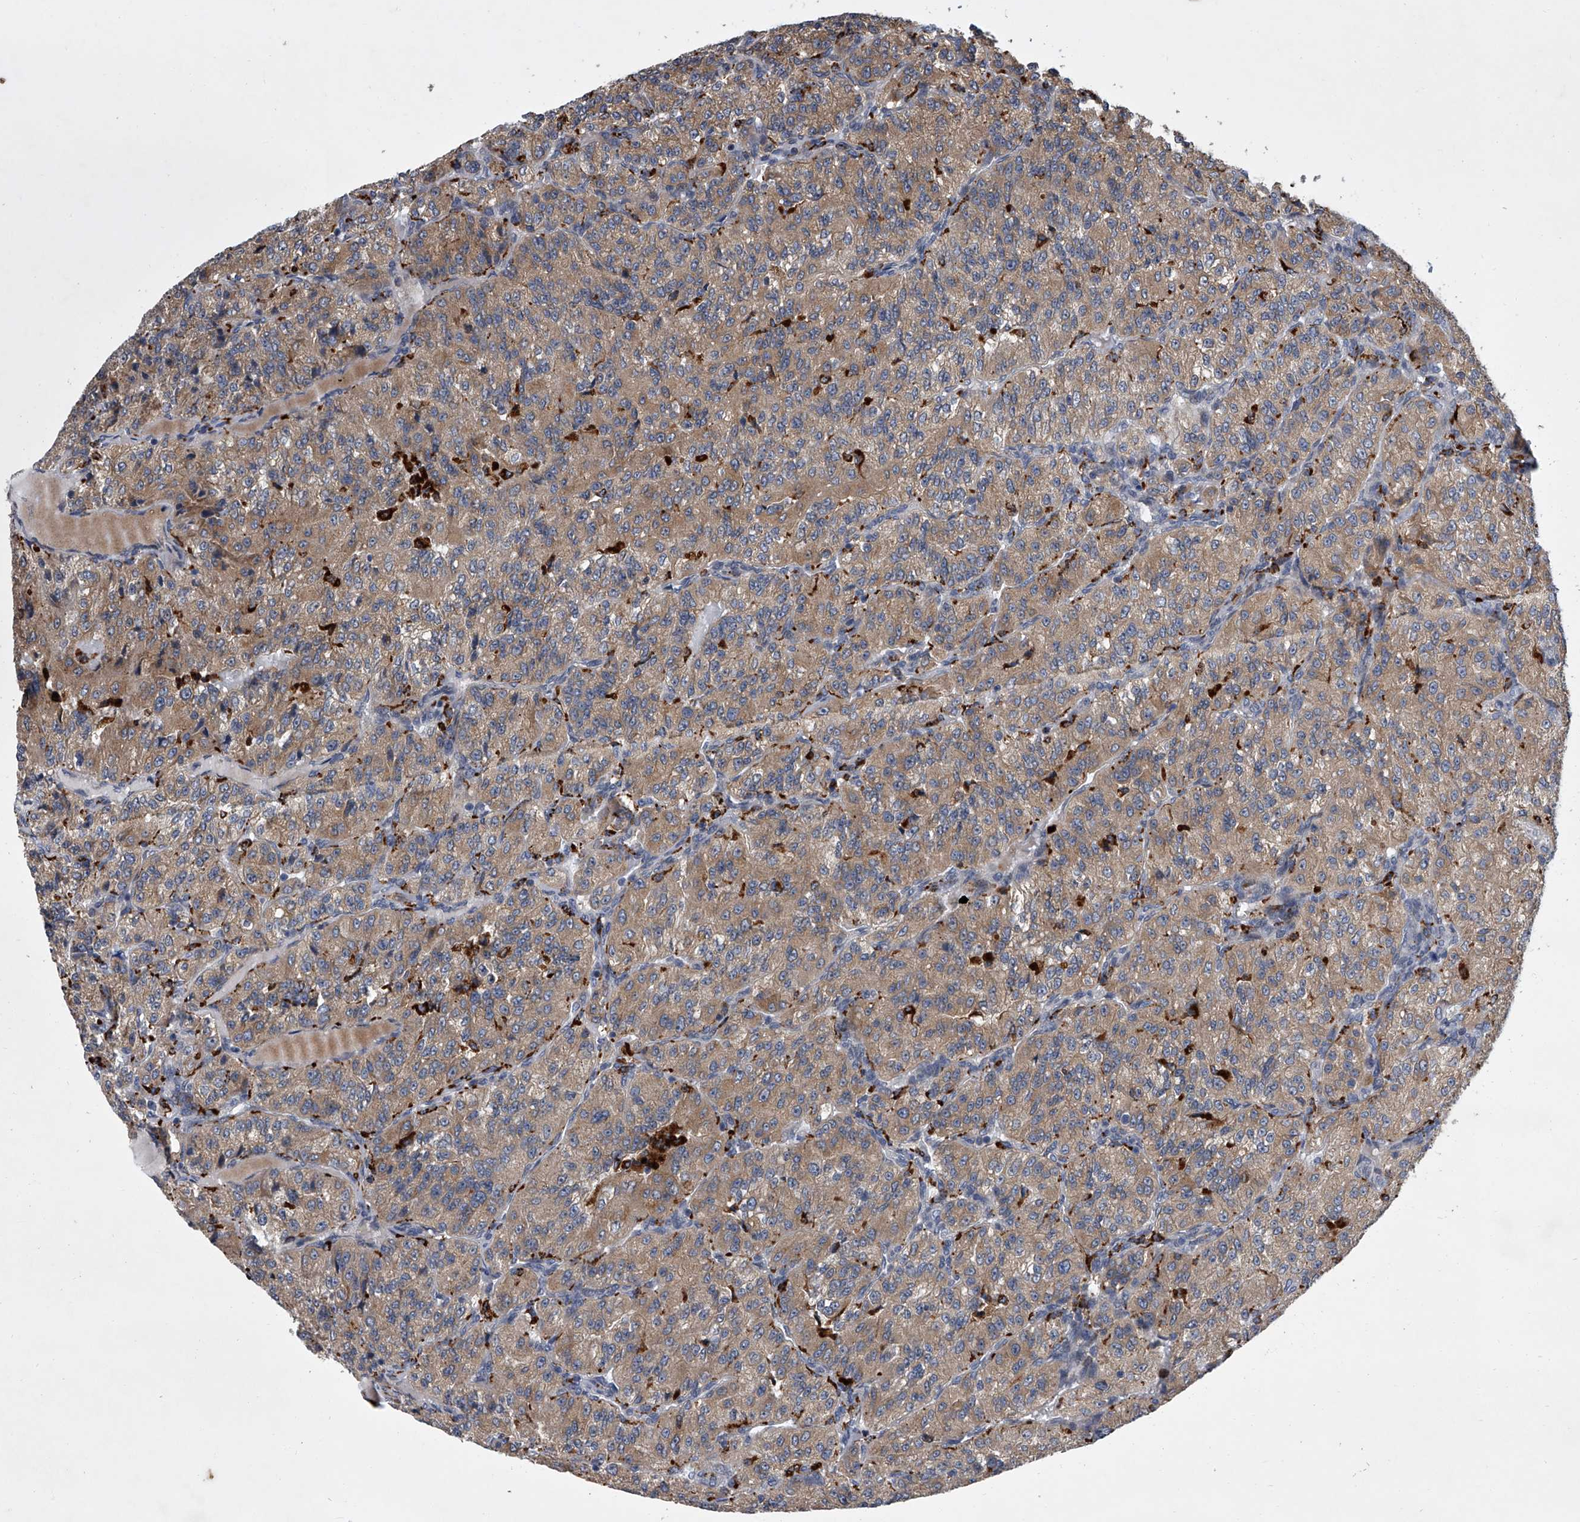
{"staining": {"intensity": "moderate", "quantity": "25%-75%", "location": "cytoplasmic/membranous"}, "tissue": "renal cancer", "cell_type": "Tumor cells", "image_type": "cancer", "snomed": [{"axis": "morphology", "description": "Adenocarcinoma, NOS"}, {"axis": "topography", "description": "Kidney"}], "caption": "The immunohistochemical stain shows moderate cytoplasmic/membranous staining in tumor cells of renal adenocarcinoma tissue. Using DAB (3,3'-diaminobenzidine) (brown) and hematoxylin (blue) stains, captured at high magnification using brightfield microscopy.", "gene": "TRIM8", "patient": {"sex": "female", "age": 63}}